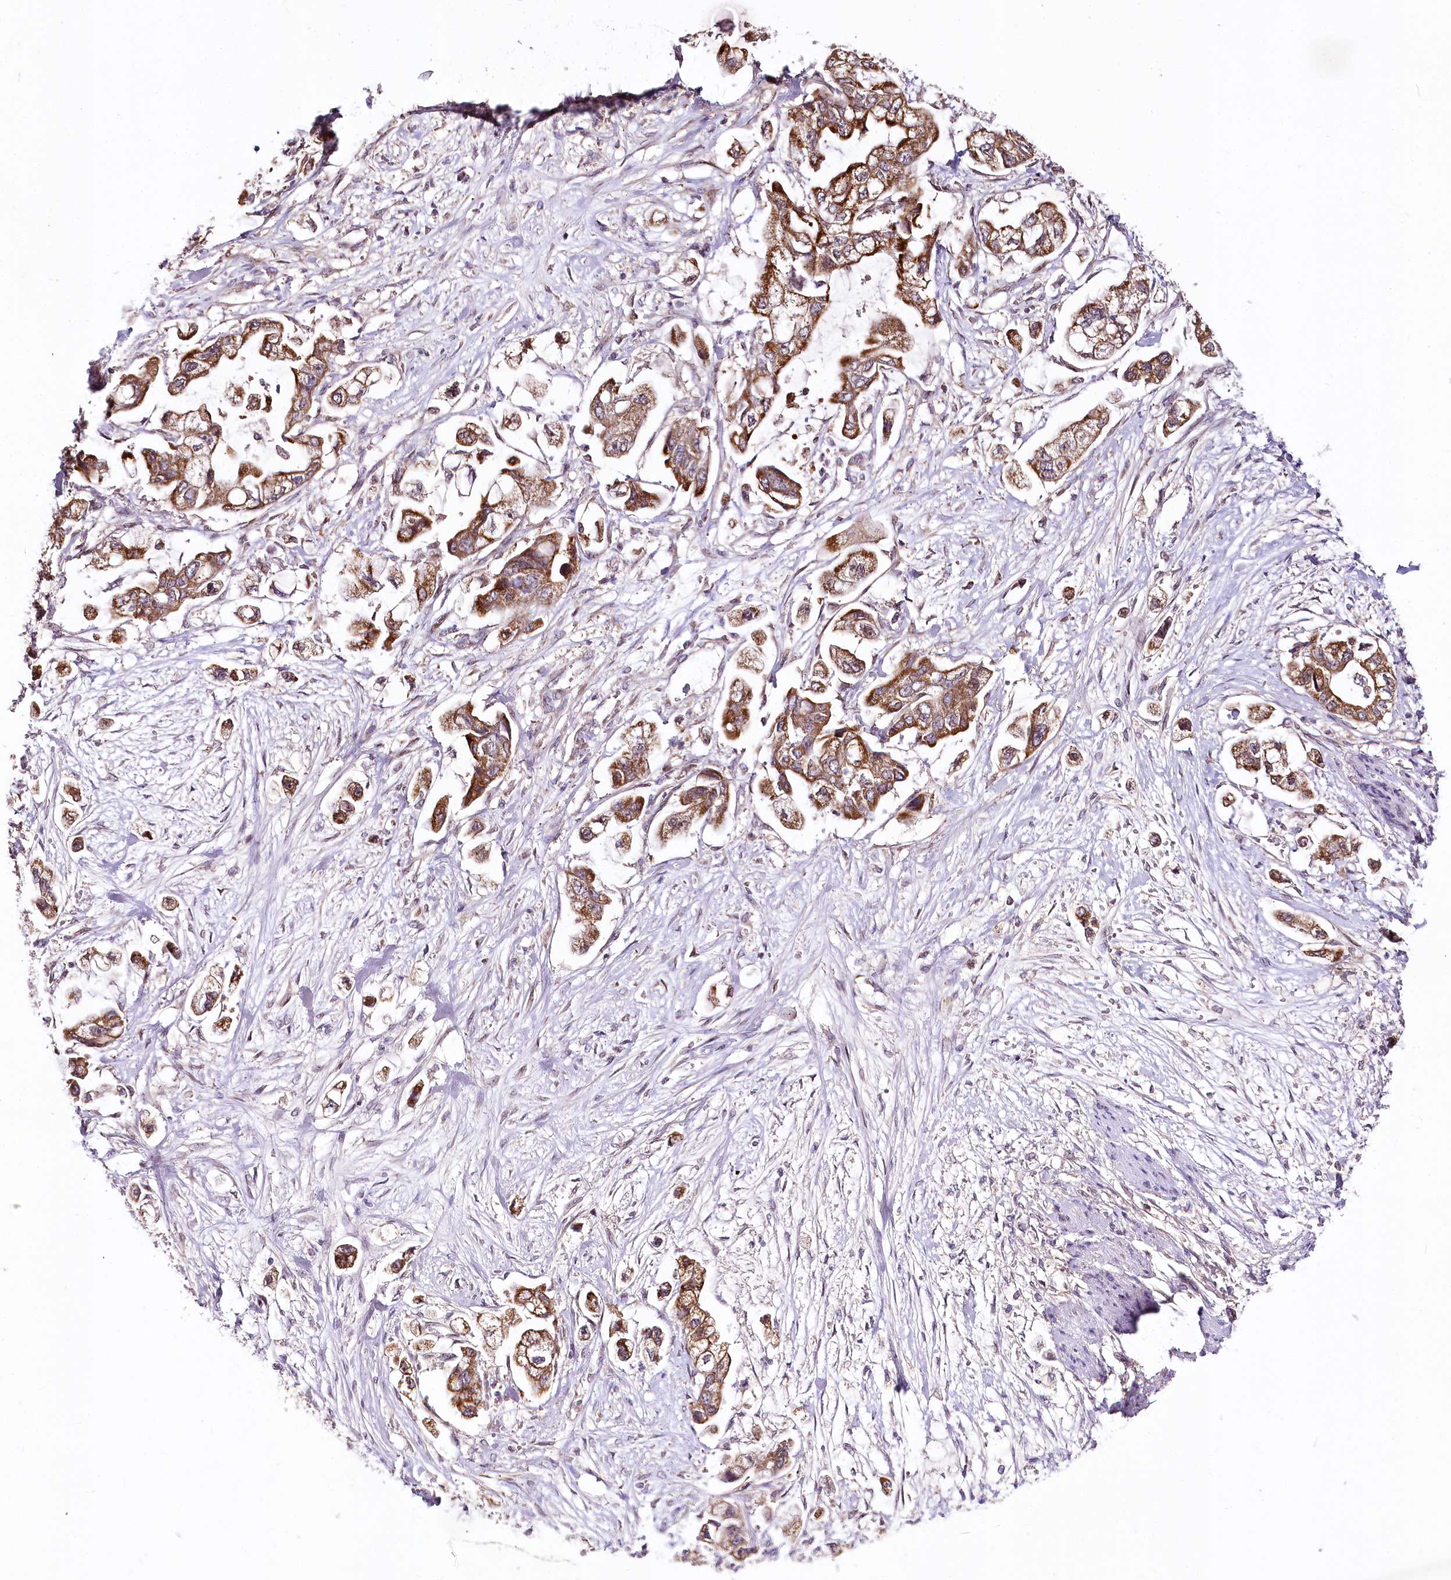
{"staining": {"intensity": "strong", "quantity": ">75%", "location": "cytoplasmic/membranous"}, "tissue": "stomach cancer", "cell_type": "Tumor cells", "image_type": "cancer", "snomed": [{"axis": "morphology", "description": "Adenocarcinoma, NOS"}, {"axis": "topography", "description": "Stomach"}], "caption": "Human adenocarcinoma (stomach) stained for a protein (brown) shows strong cytoplasmic/membranous positive positivity in about >75% of tumor cells.", "gene": "ZNF226", "patient": {"sex": "male", "age": 62}}